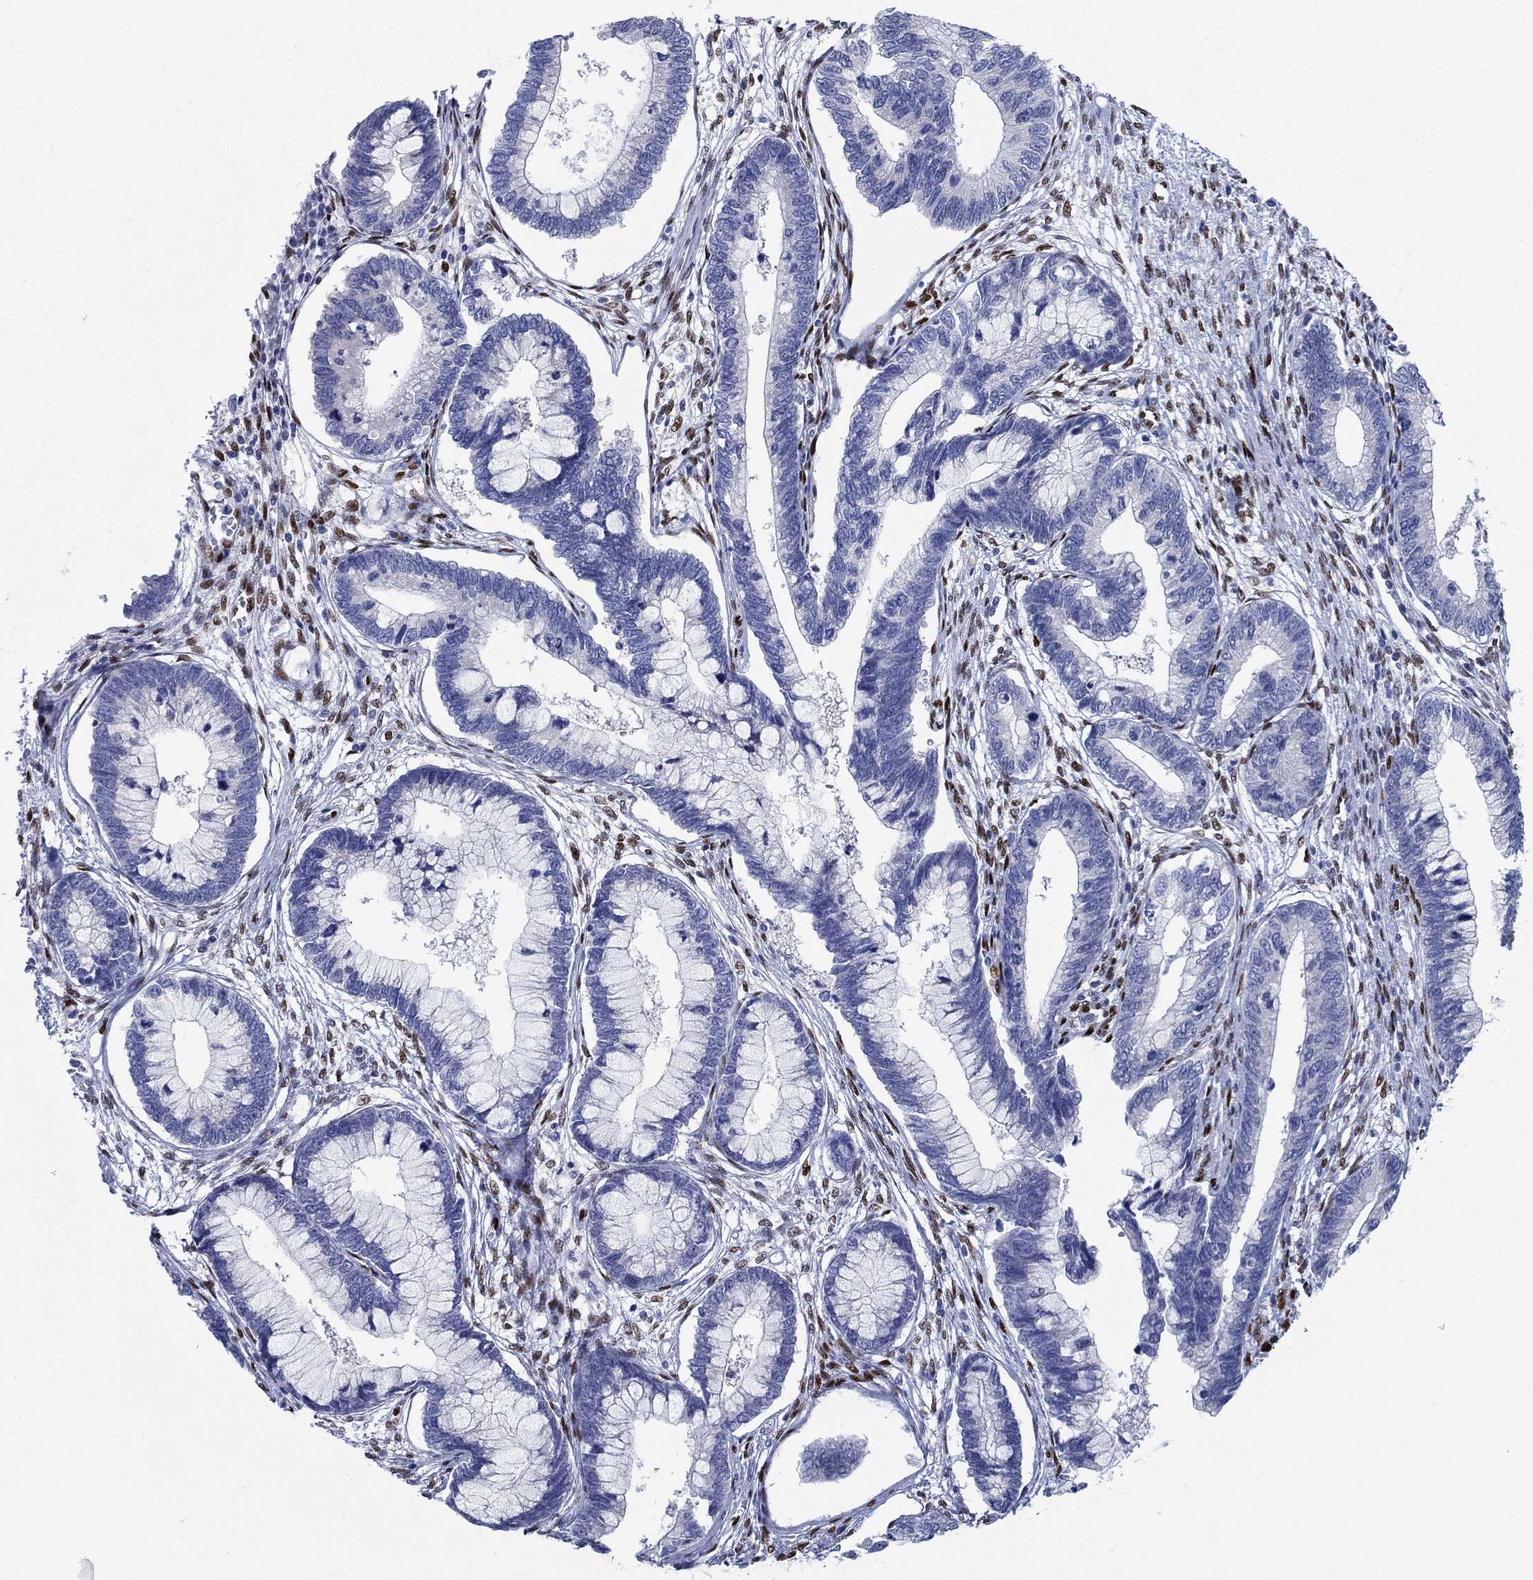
{"staining": {"intensity": "negative", "quantity": "none", "location": "none"}, "tissue": "cervical cancer", "cell_type": "Tumor cells", "image_type": "cancer", "snomed": [{"axis": "morphology", "description": "Adenocarcinoma, NOS"}, {"axis": "topography", "description": "Cervix"}], "caption": "Immunohistochemical staining of human cervical cancer demonstrates no significant expression in tumor cells.", "gene": "ZEB1", "patient": {"sex": "female", "age": 44}}